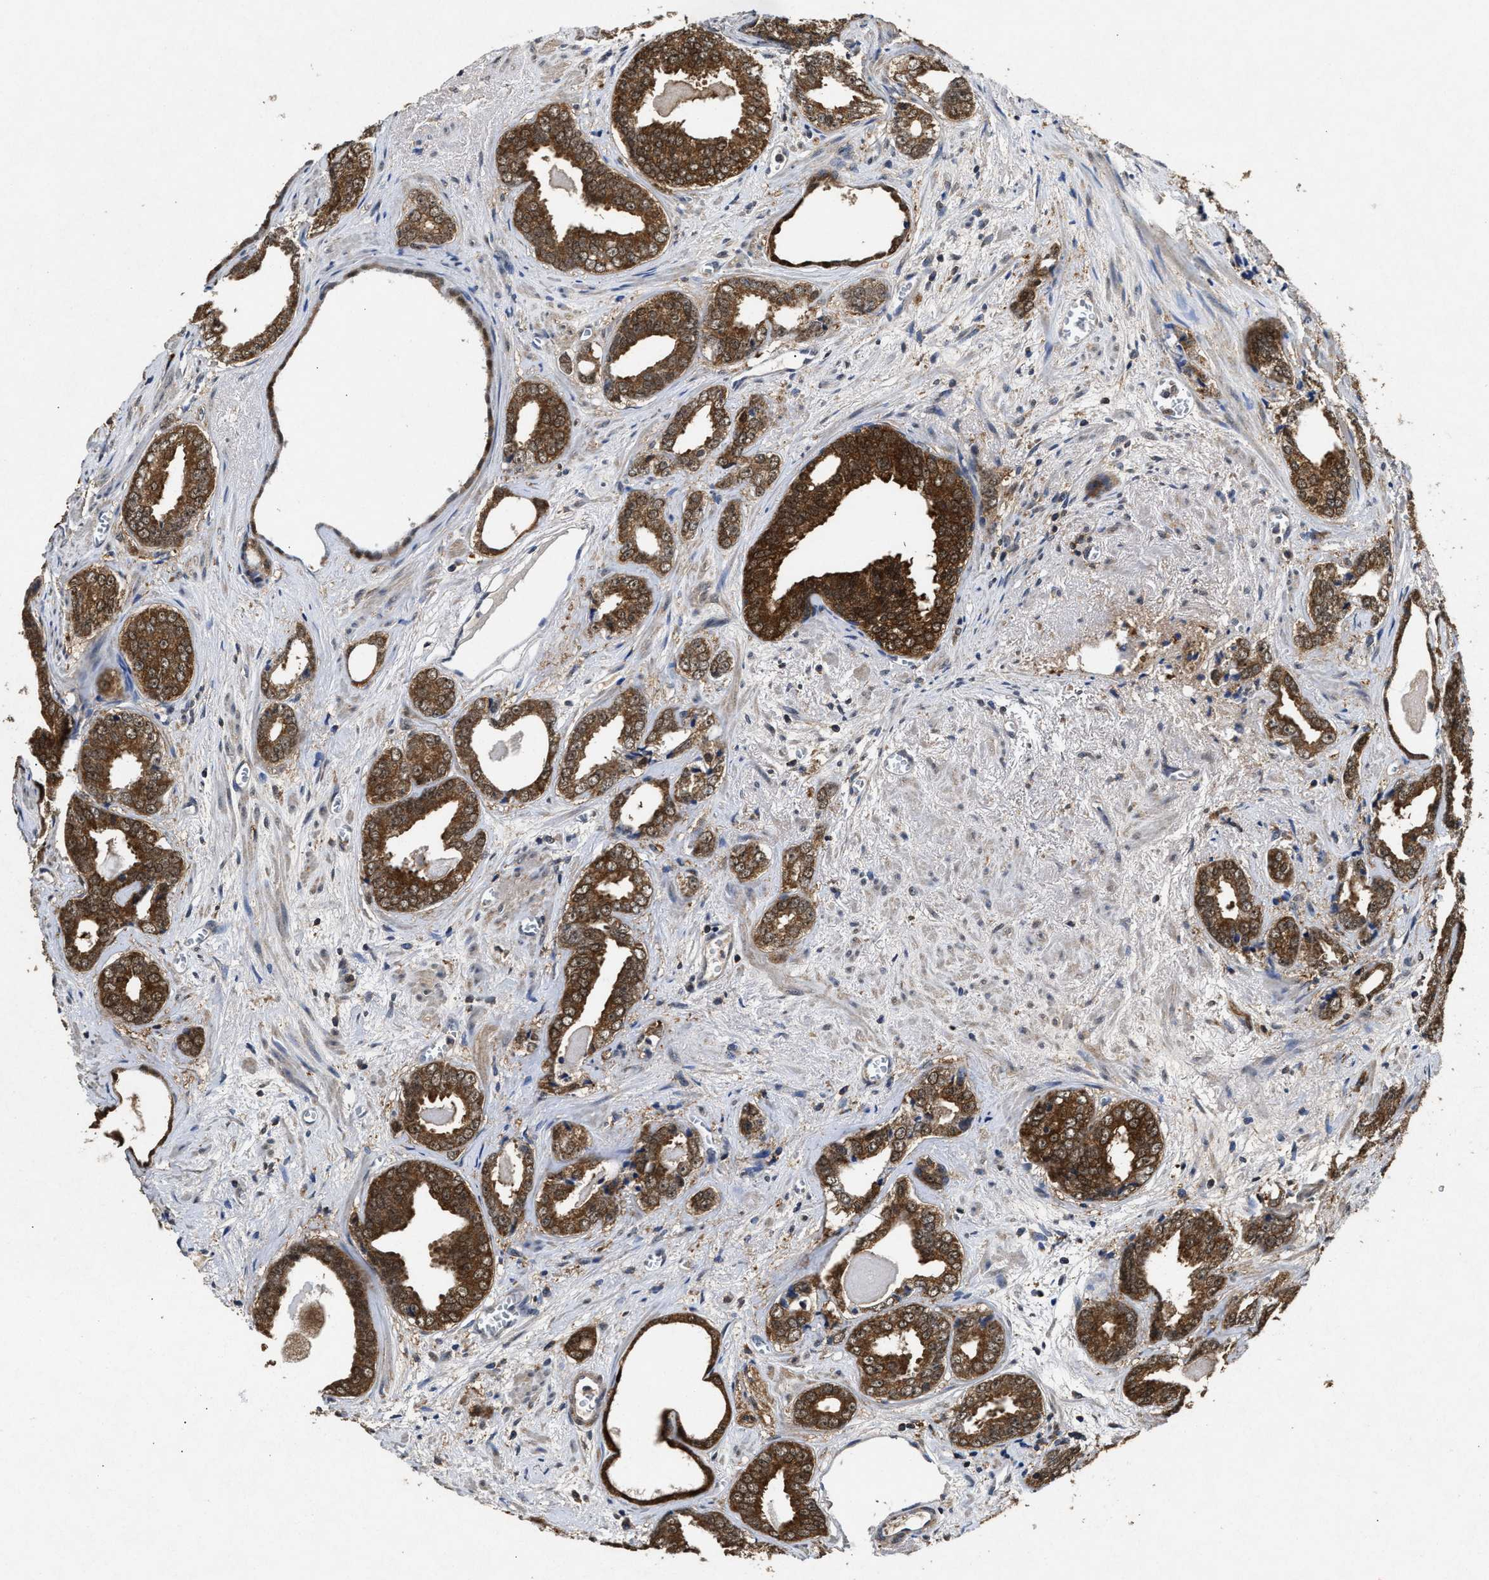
{"staining": {"intensity": "strong", "quantity": ">75%", "location": "cytoplasmic/membranous"}, "tissue": "prostate cancer", "cell_type": "Tumor cells", "image_type": "cancer", "snomed": [{"axis": "morphology", "description": "Adenocarcinoma, Medium grade"}, {"axis": "topography", "description": "Prostate"}], "caption": "Brown immunohistochemical staining in prostate cancer exhibits strong cytoplasmic/membranous staining in about >75% of tumor cells.", "gene": "ACAT2", "patient": {"sex": "male", "age": 79}}